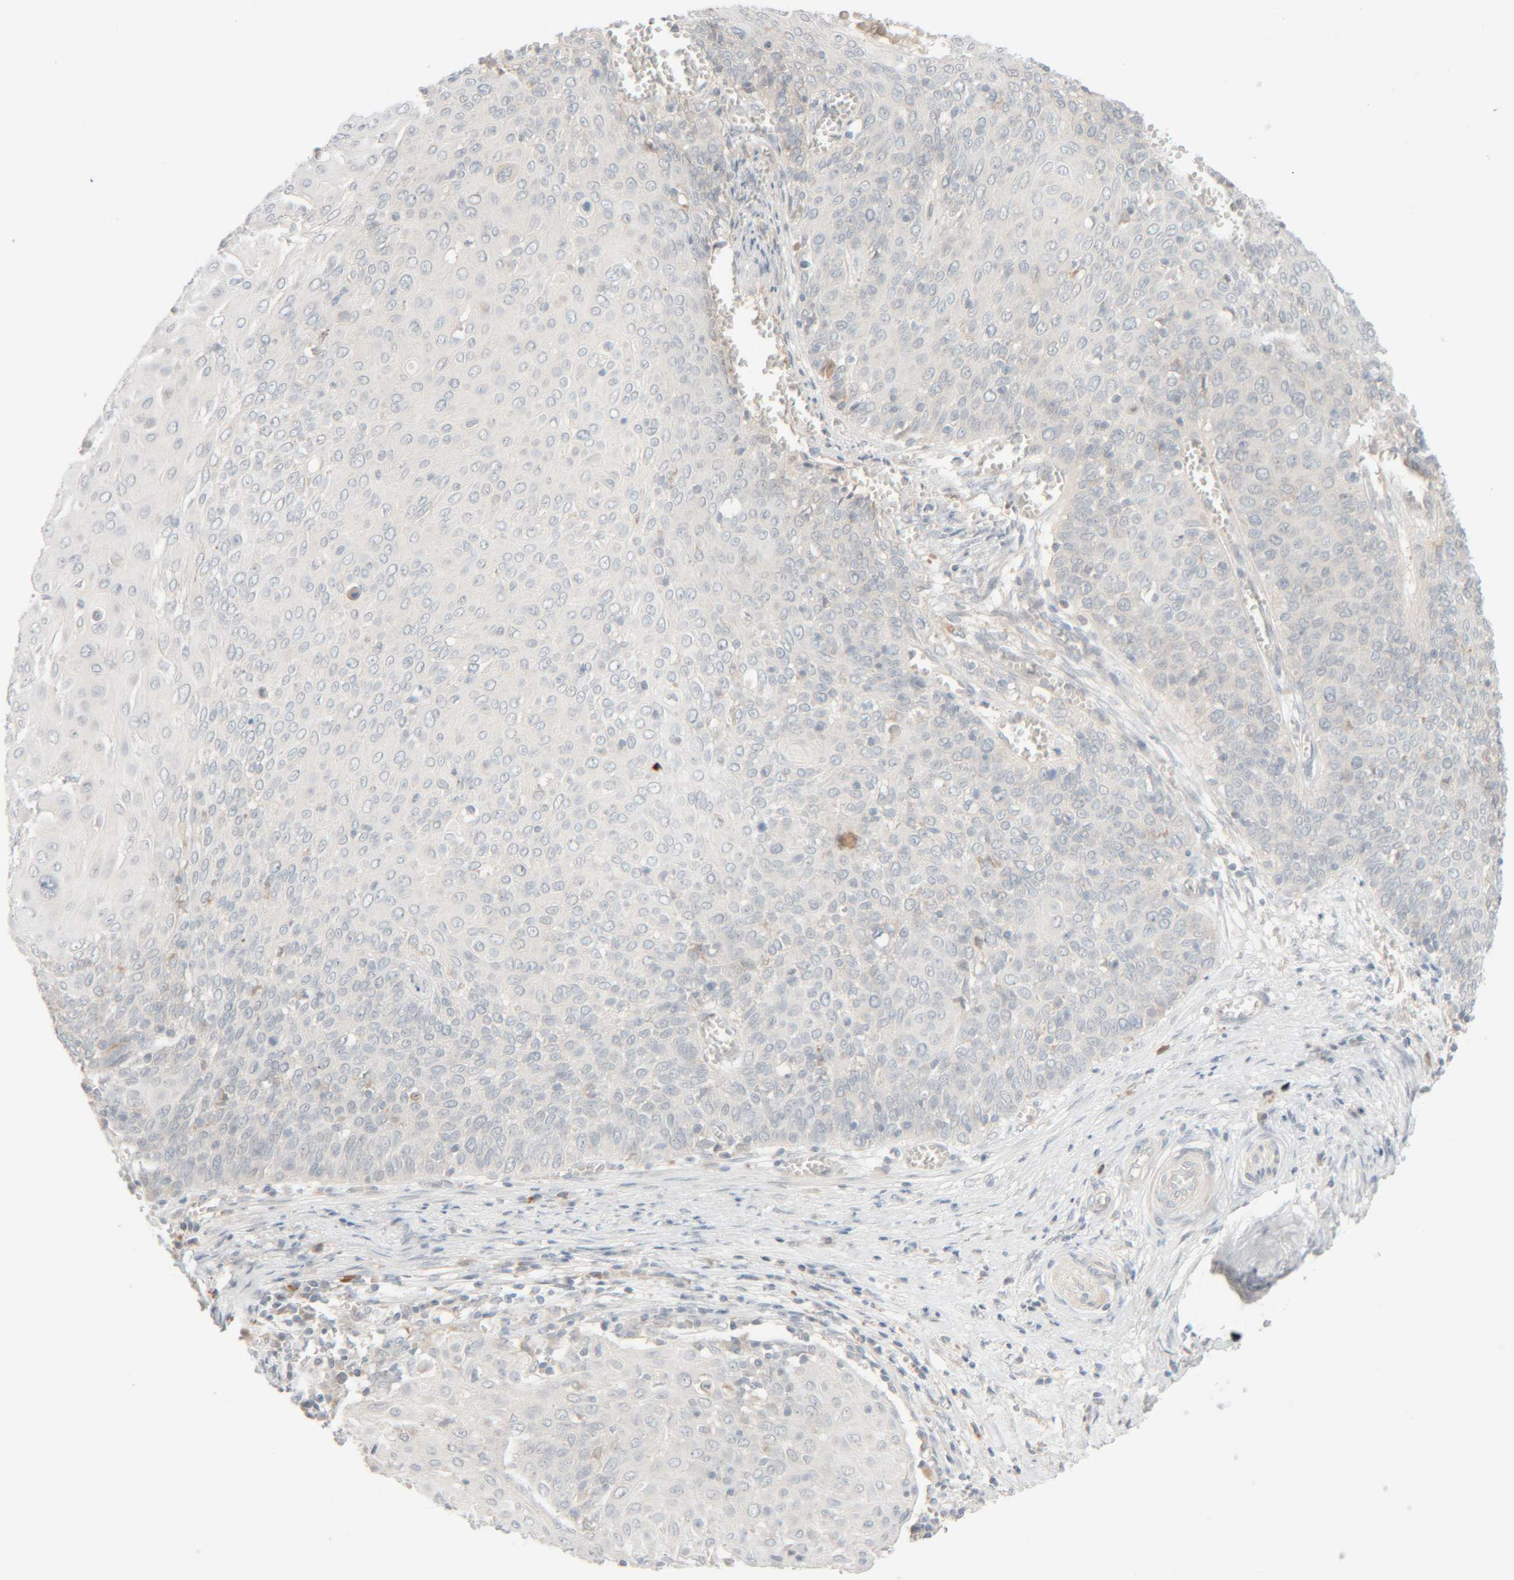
{"staining": {"intensity": "negative", "quantity": "none", "location": "none"}, "tissue": "cervical cancer", "cell_type": "Tumor cells", "image_type": "cancer", "snomed": [{"axis": "morphology", "description": "Squamous cell carcinoma, NOS"}, {"axis": "topography", "description": "Cervix"}], "caption": "Immunohistochemical staining of cervical cancer (squamous cell carcinoma) shows no significant staining in tumor cells.", "gene": "CHKA", "patient": {"sex": "female", "age": 39}}